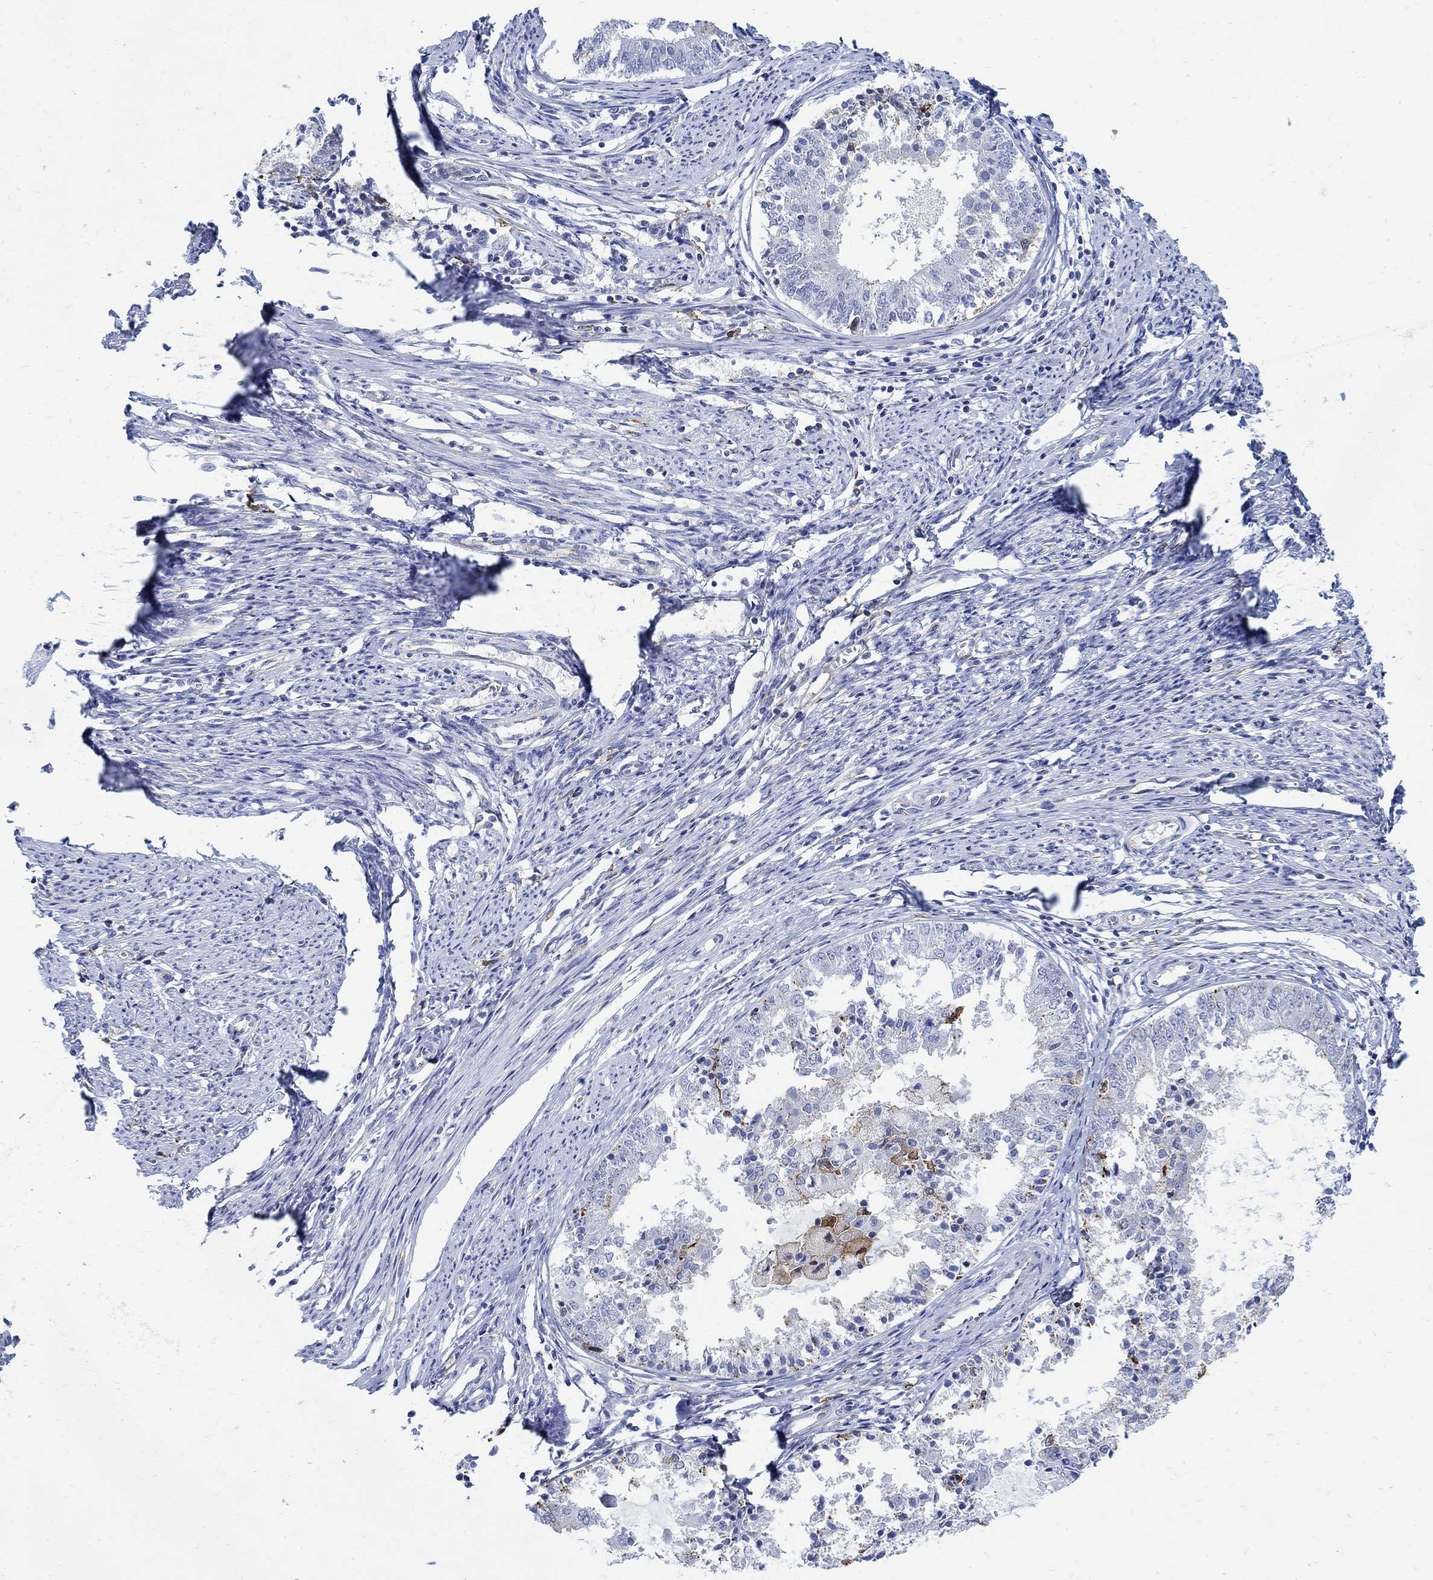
{"staining": {"intensity": "negative", "quantity": "none", "location": "none"}, "tissue": "endometrial cancer", "cell_type": "Tumor cells", "image_type": "cancer", "snomed": [{"axis": "morphology", "description": "Adenocarcinoma, NOS"}, {"axis": "topography", "description": "Endometrium"}], "caption": "Immunohistochemistry micrograph of neoplastic tissue: human endometrial cancer stained with DAB (3,3'-diaminobenzidine) demonstrates no significant protein positivity in tumor cells.", "gene": "PHF21B", "patient": {"sex": "female", "age": 57}}